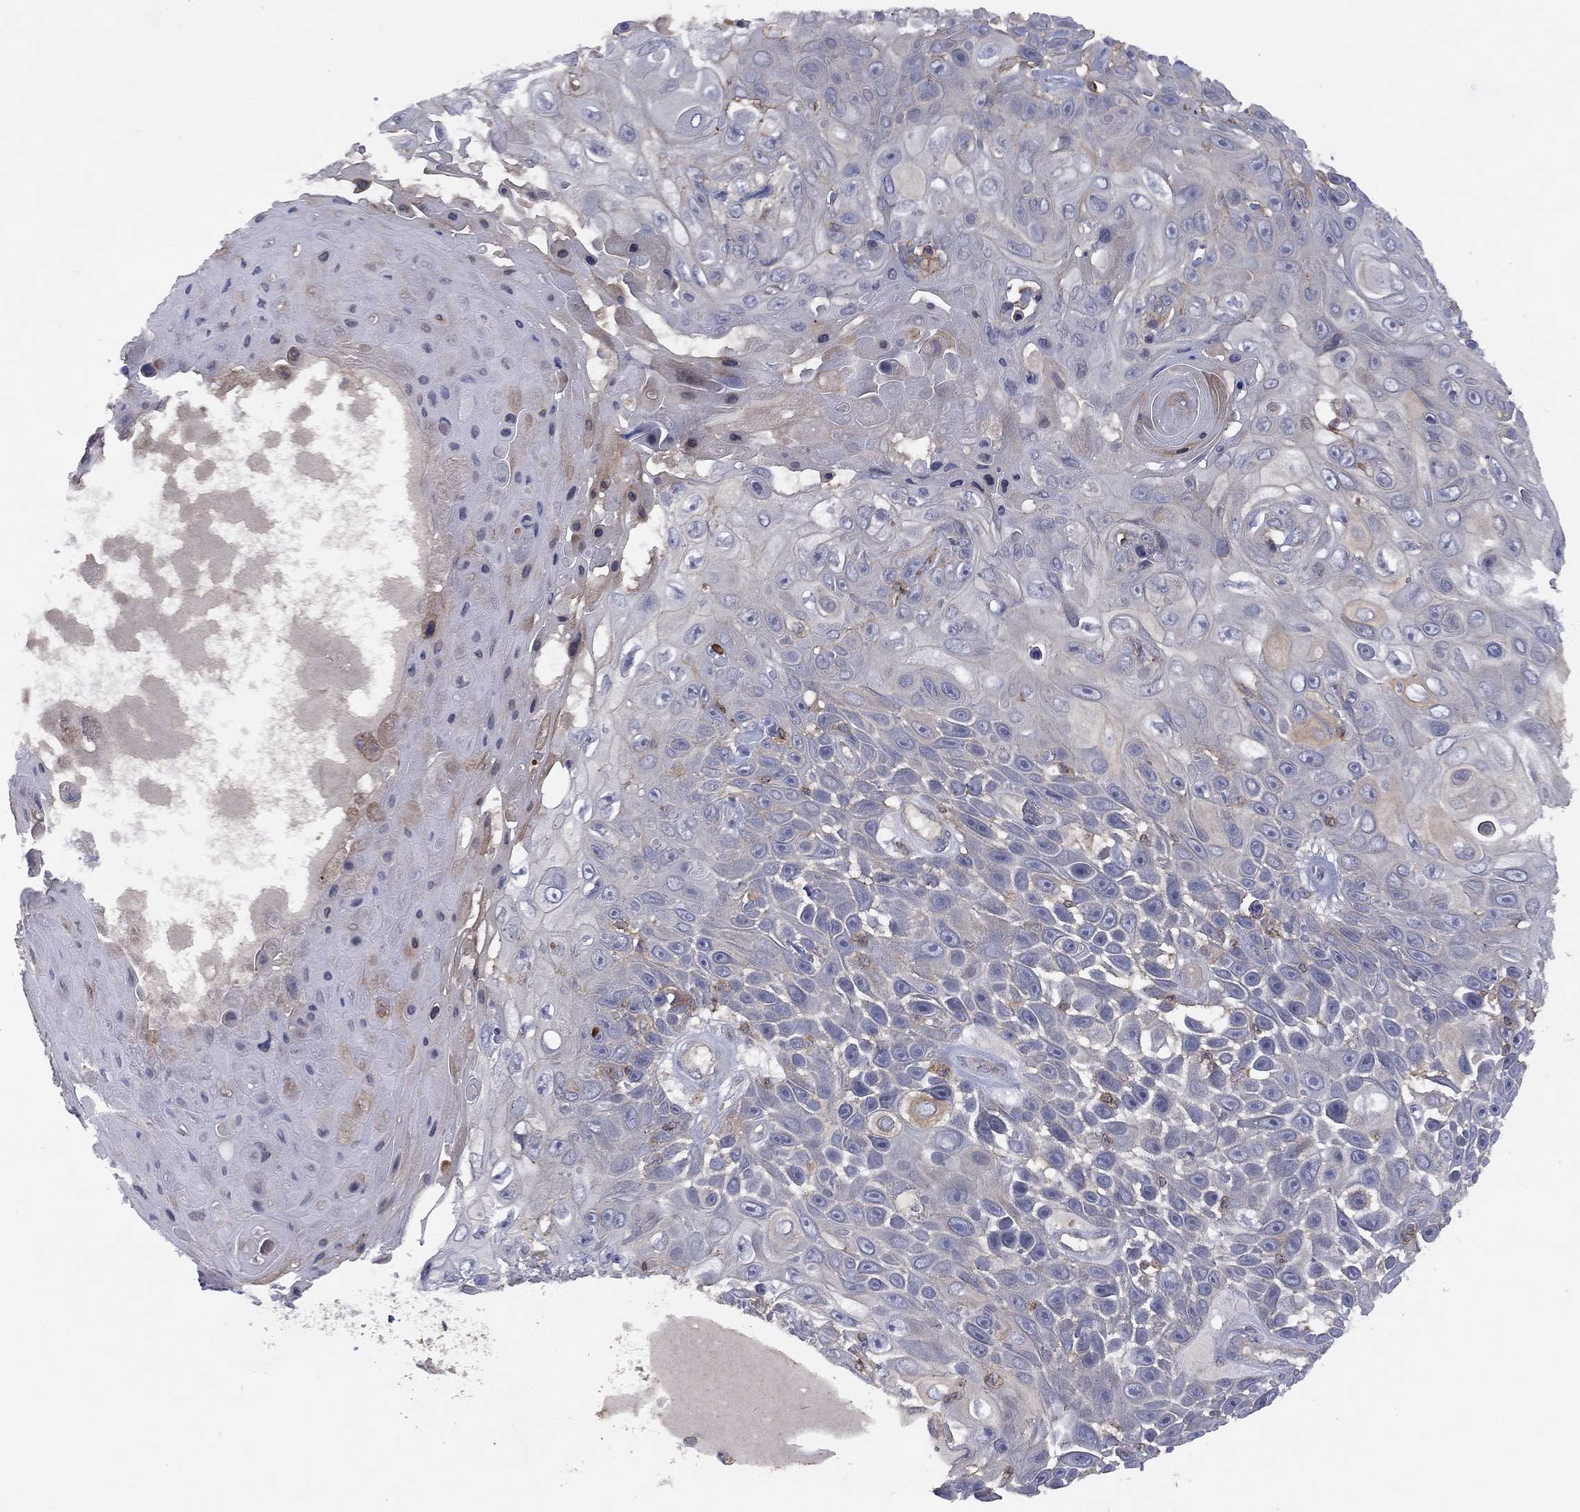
{"staining": {"intensity": "negative", "quantity": "none", "location": "none"}, "tissue": "skin cancer", "cell_type": "Tumor cells", "image_type": "cancer", "snomed": [{"axis": "morphology", "description": "Squamous cell carcinoma, NOS"}, {"axis": "topography", "description": "Skin"}], "caption": "This is an immunohistochemistry (IHC) photomicrograph of human skin cancer (squamous cell carcinoma). There is no positivity in tumor cells.", "gene": "DOCK8", "patient": {"sex": "male", "age": 82}}